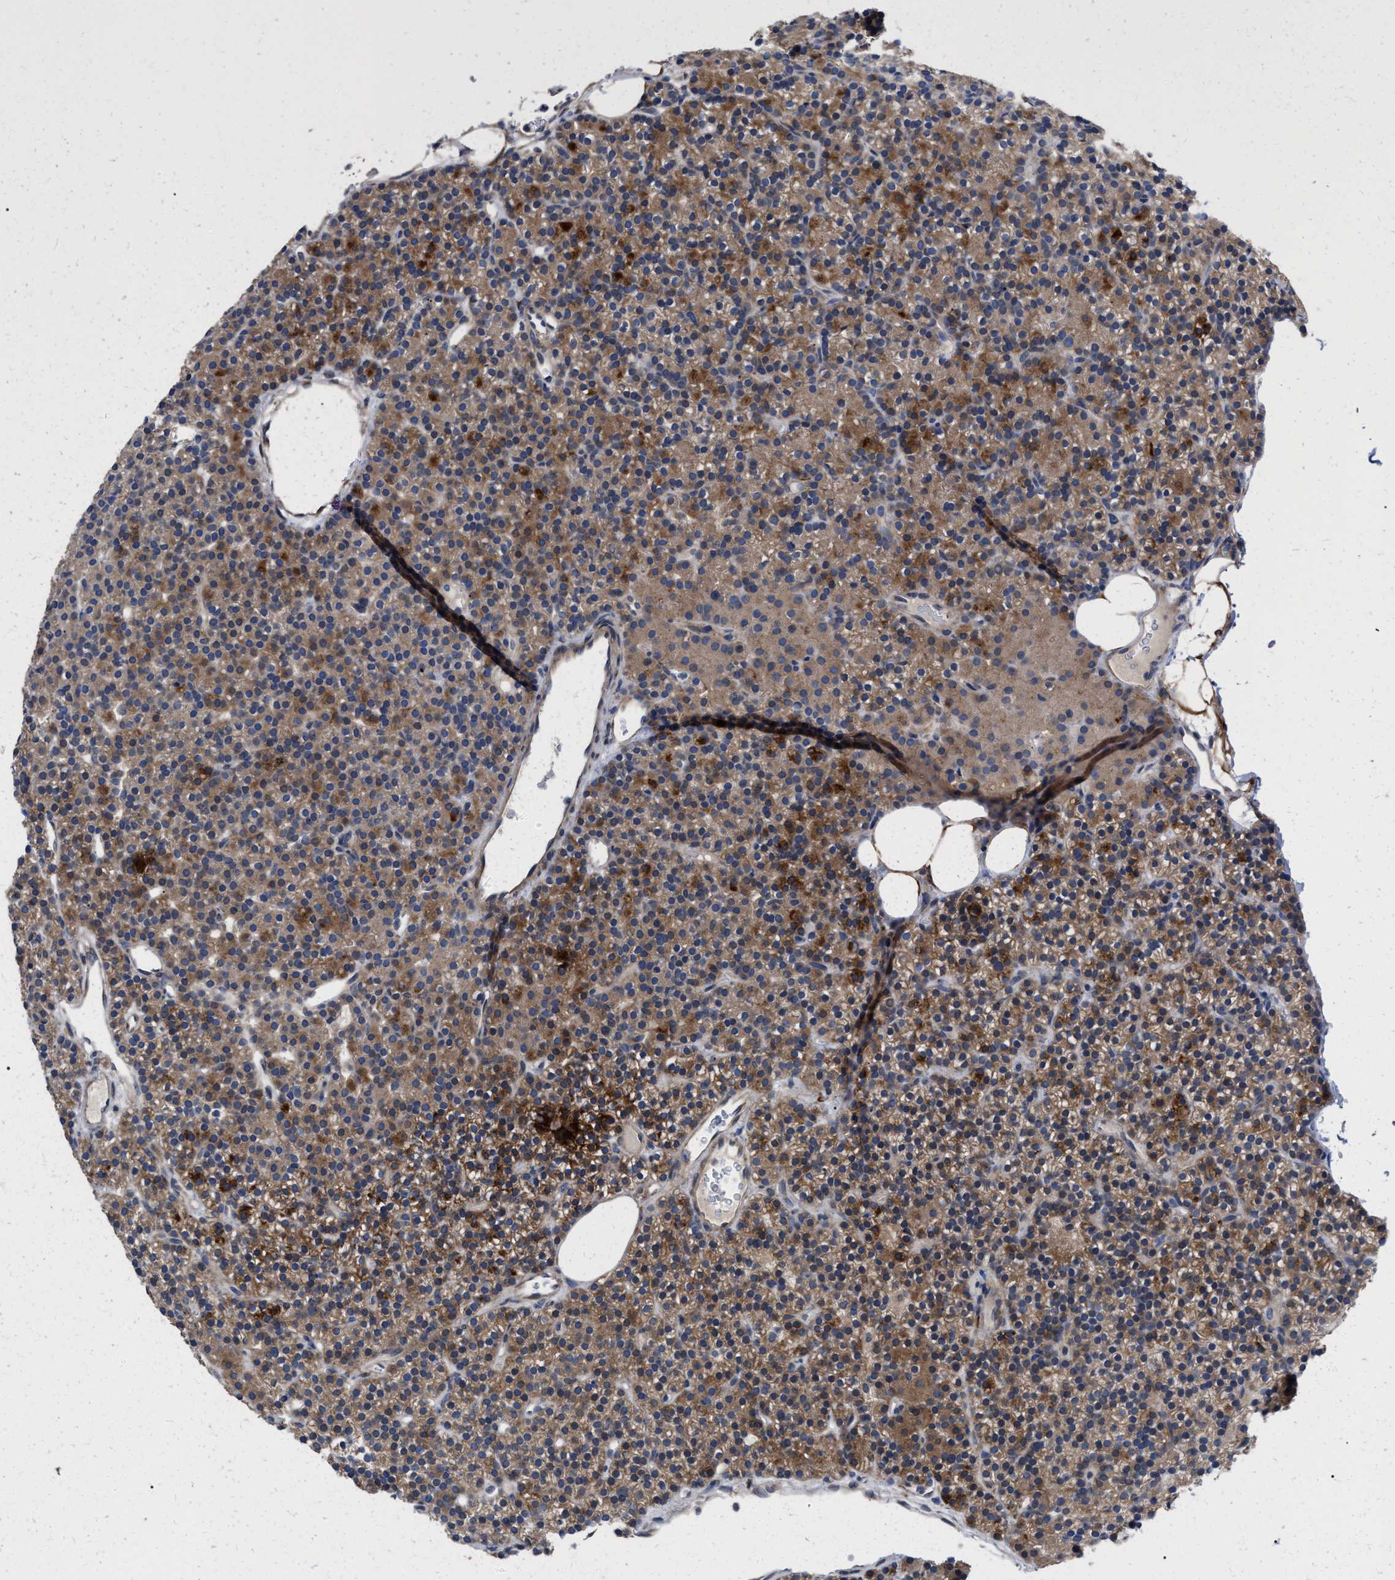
{"staining": {"intensity": "strong", "quantity": ">75%", "location": "cytoplasmic/membranous"}, "tissue": "parathyroid gland", "cell_type": "Glandular cells", "image_type": "normal", "snomed": [{"axis": "morphology", "description": "Normal tissue, NOS"}, {"axis": "morphology", "description": "Hyperplasia, NOS"}, {"axis": "topography", "description": "Parathyroid gland"}], "caption": "Parathyroid gland stained with a brown dye exhibits strong cytoplasmic/membranous positive positivity in approximately >75% of glandular cells.", "gene": "MLST8", "patient": {"sex": "male", "age": 44}}